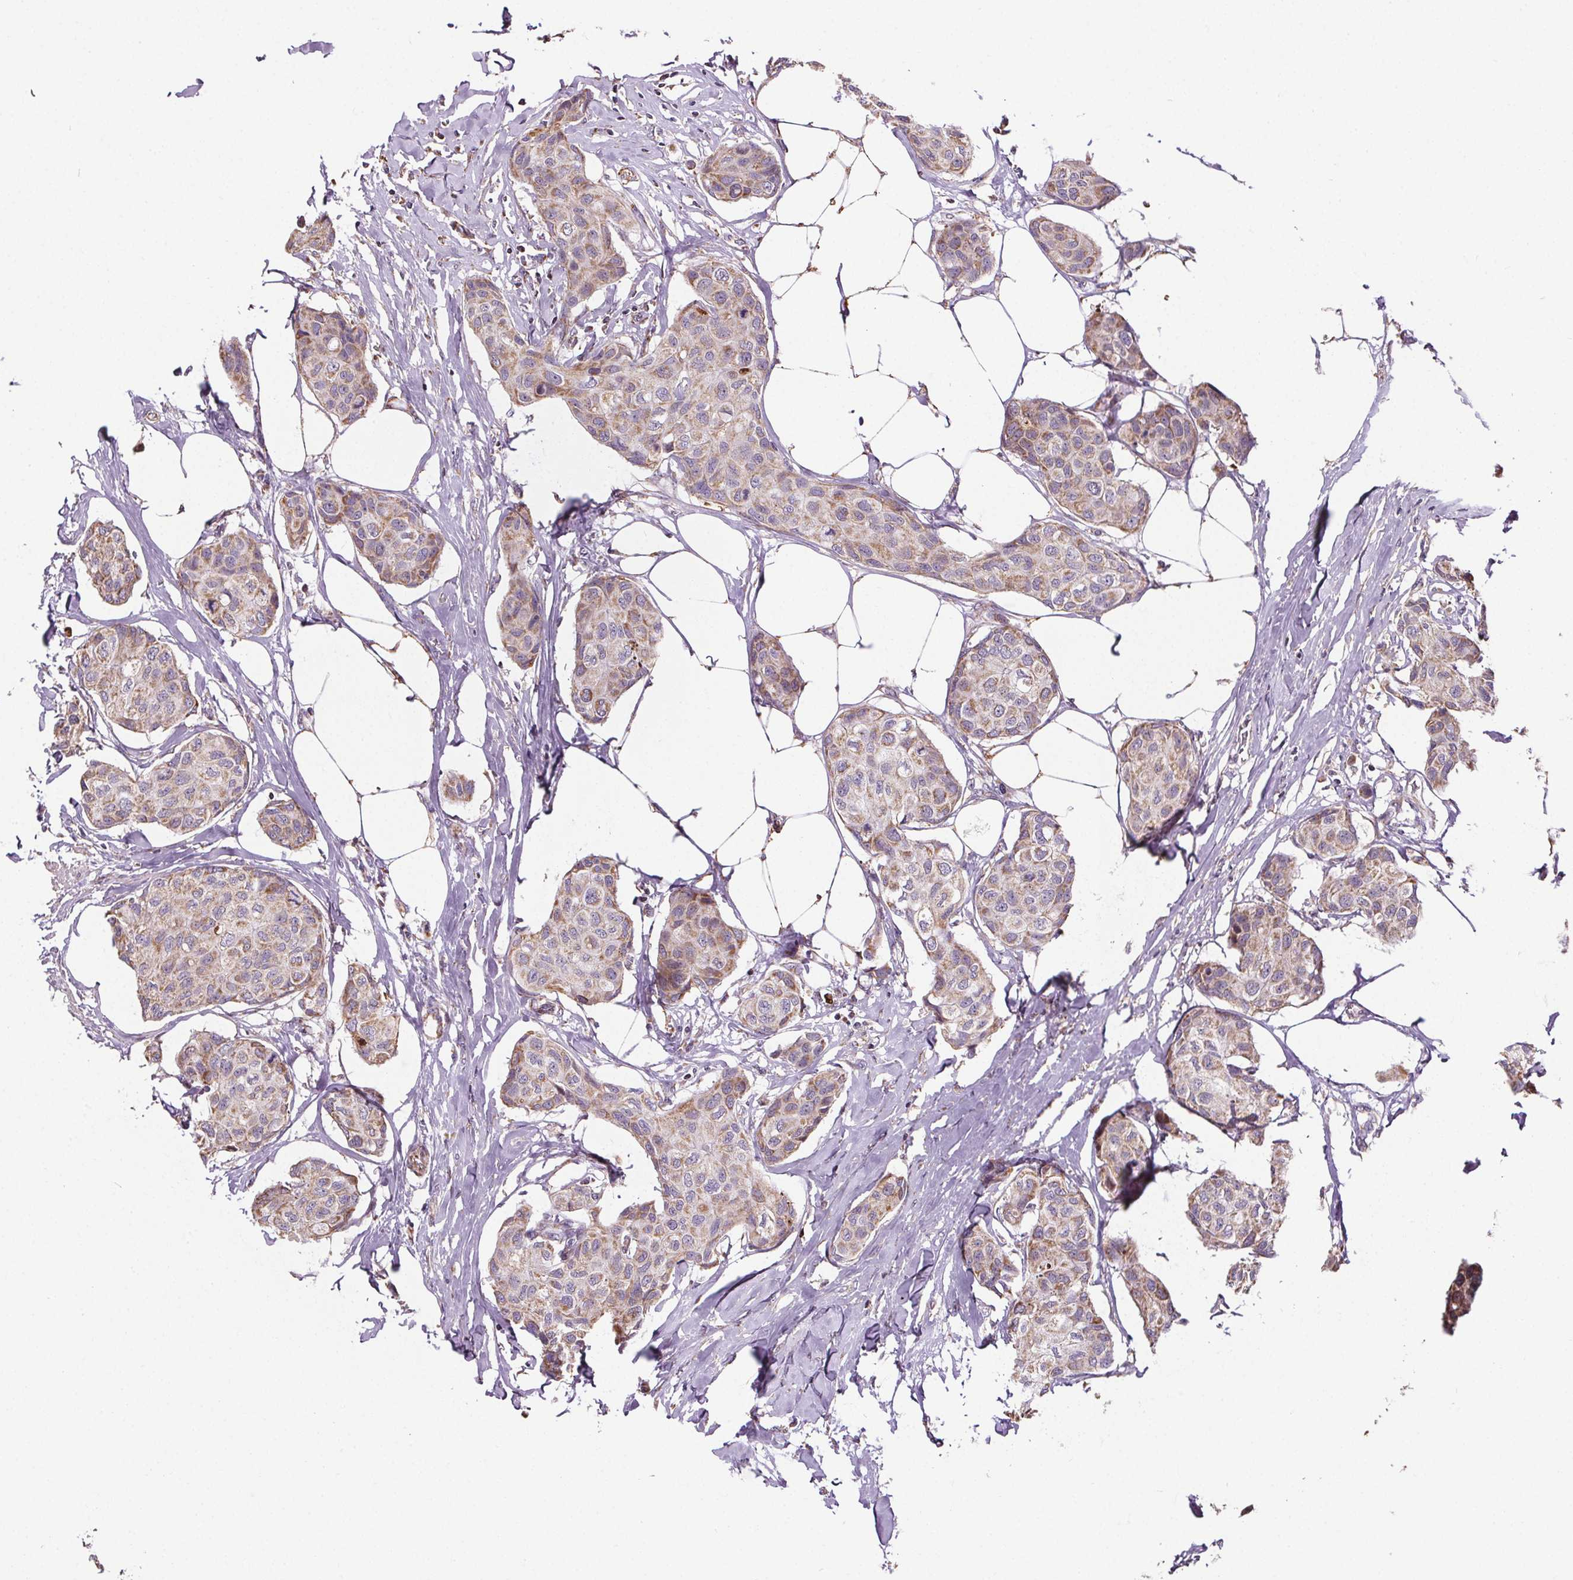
{"staining": {"intensity": "moderate", "quantity": ">75%", "location": "cytoplasmic/membranous"}, "tissue": "breast cancer", "cell_type": "Tumor cells", "image_type": "cancer", "snomed": [{"axis": "morphology", "description": "Duct carcinoma"}, {"axis": "topography", "description": "Breast"}], "caption": "Immunohistochemistry image of neoplastic tissue: human breast invasive ductal carcinoma stained using IHC demonstrates medium levels of moderate protein expression localized specifically in the cytoplasmic/membranous of tumor cells, appearing as a cytoplasmic/membranous brown color.", "gene": "SUCLA2", "patient": {"sex": "female", "age": 80}}